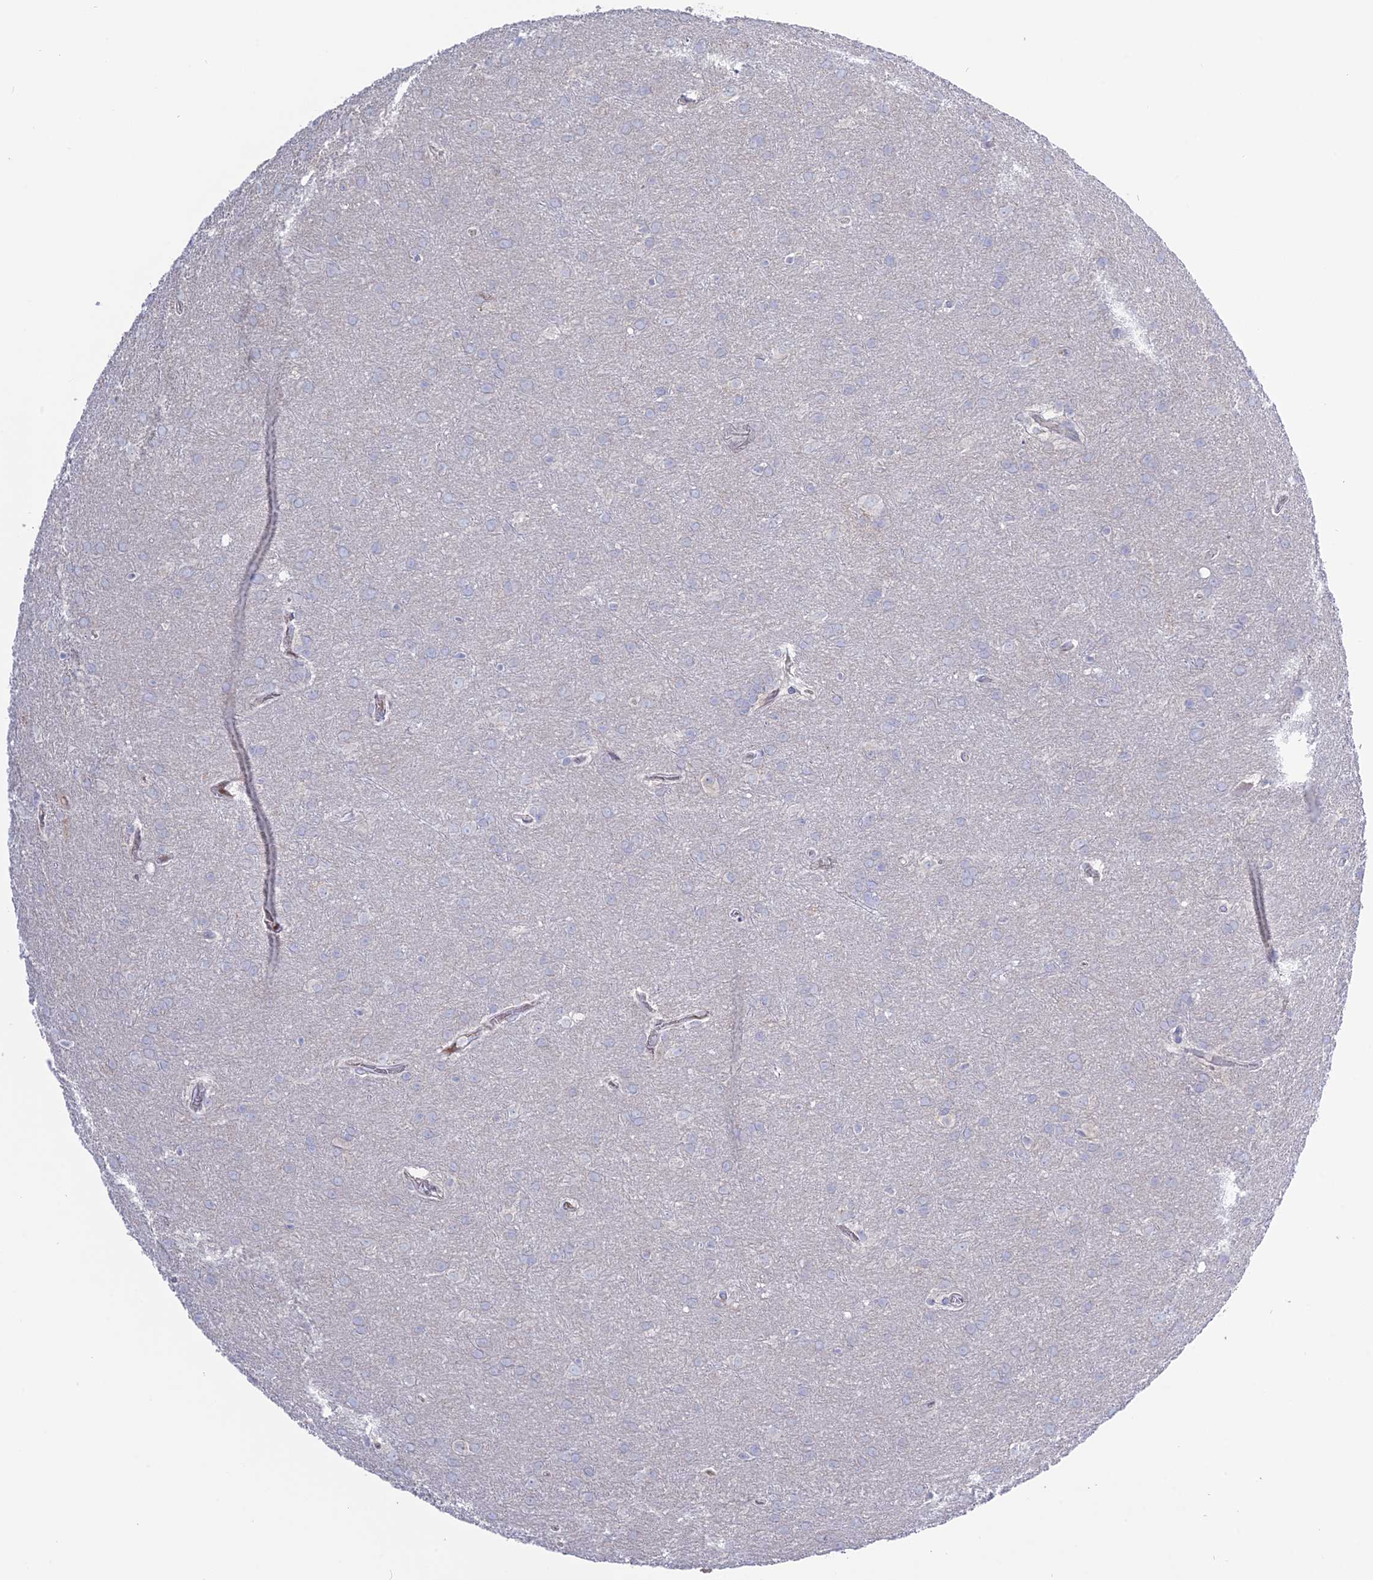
{"staining": {"intensity": "negative", "quantity": "none", "location": "none"}, "tissue": "glioma", "cell_type": "Tumor cells", "image_type": "cancer", "snomed": [{"axis": "morphology", "description": "Glioma, malignant, Low grade"}, {"axis": "topography", "description": "Brain"}], "caption": "Immunohistochemical staining of glioma demonstrates no significant expression in tumor cells.", "gene": "ADGRA1", "patient": {"sex": "female", "age": 32}}